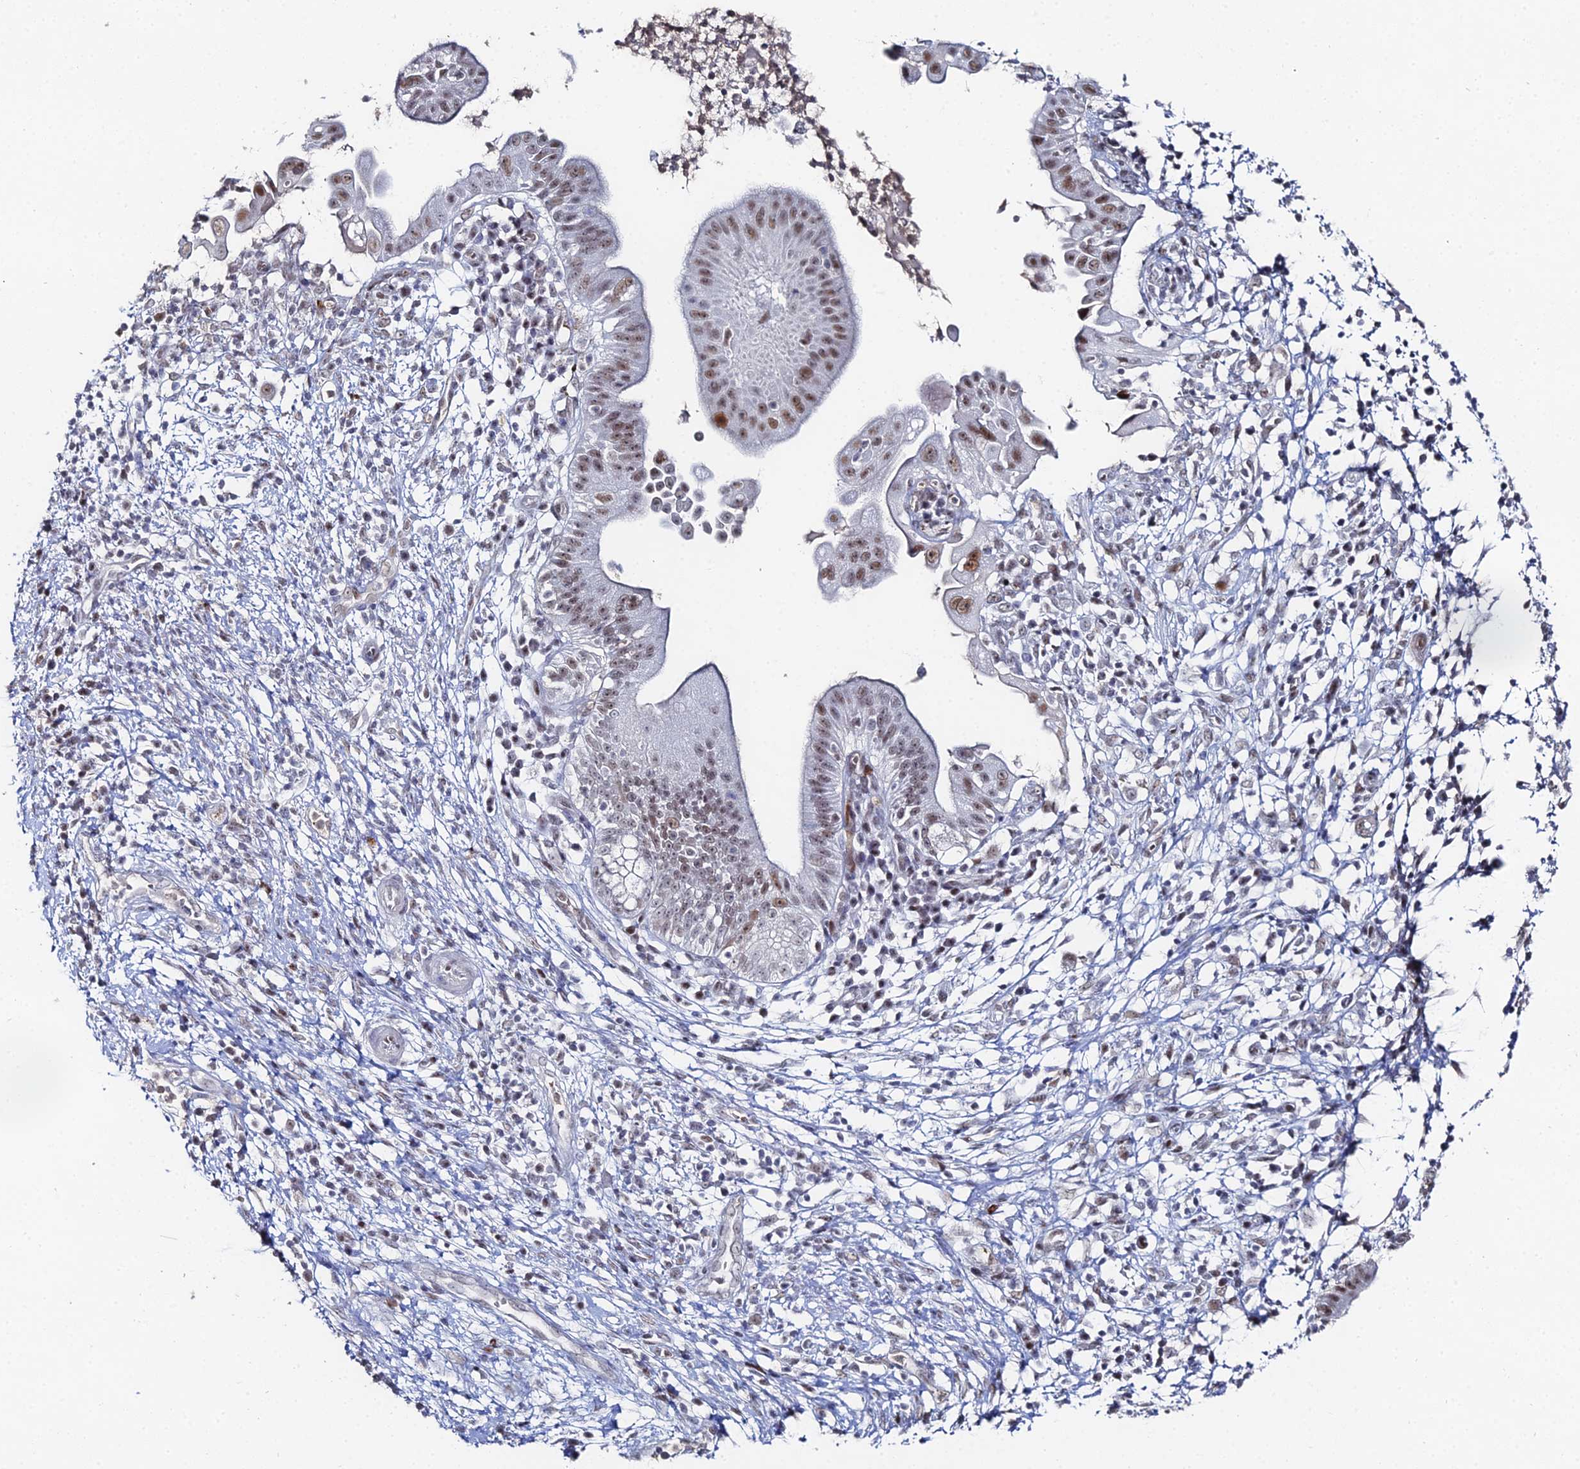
{"staining": {"intensity": "moderate", "quantity": "25%-75%", "location": "nuclear"}, "tissue": "pancreatic cancer", "cell_type": "Tumor cells", "image_type": "cancer", "snomed": [{"axis": "morphology", "description": "Adenocarcinoma, NOS"}, {"axis": "topography", "description": "Pancreas"}], "caption": "A photomicrograph showing moderate nuclear staining in approximately 25%-75% of tumor cells in pancreatic cancer (adenocarcinoma), as visualized by brown immunohistochemical staining.", "gene": "GSC2", "patient": {"sex": "male", "age": 68}}